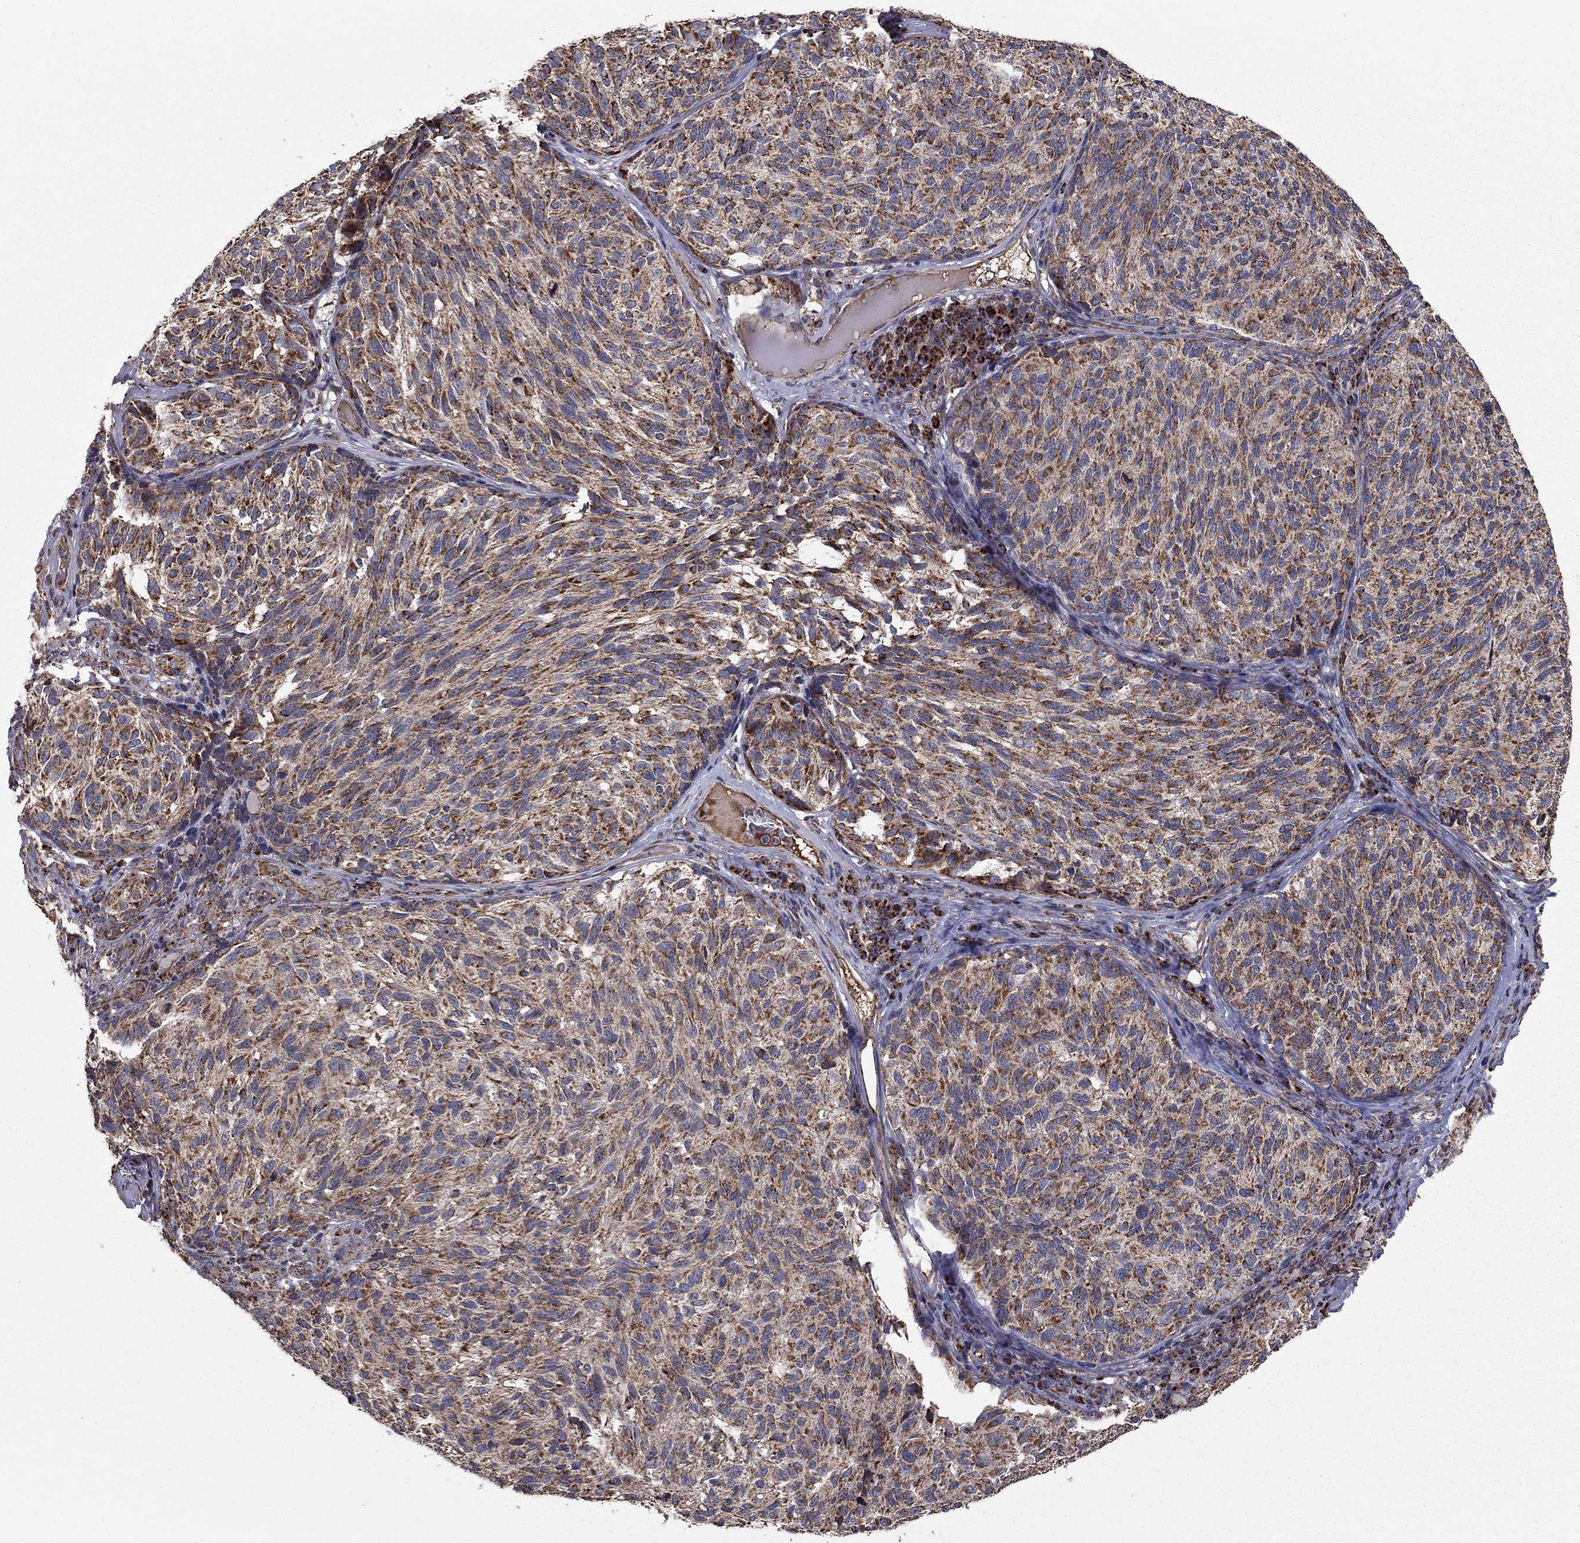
{"staining": {"intensity": "strong", "quantity": "25%-75%", "location": "cytoplasmic/membranous"}, "tissue": "melanoma", "cell_type": "Tumor cells", "image_type": "cancer", "snomed": [{"axis": "morphology", "description": "Malignant melanoma, NOS"}, {"axis": "topography", "description": "Skin"}], "caption": "IHC of human melanoma reveals high levels of strong cytoplasmic/membranous staining in approximately 25%-75% of tumor cells.", "gene": "NDUFS8", "patient": {"sex": "female", "age": 73}}